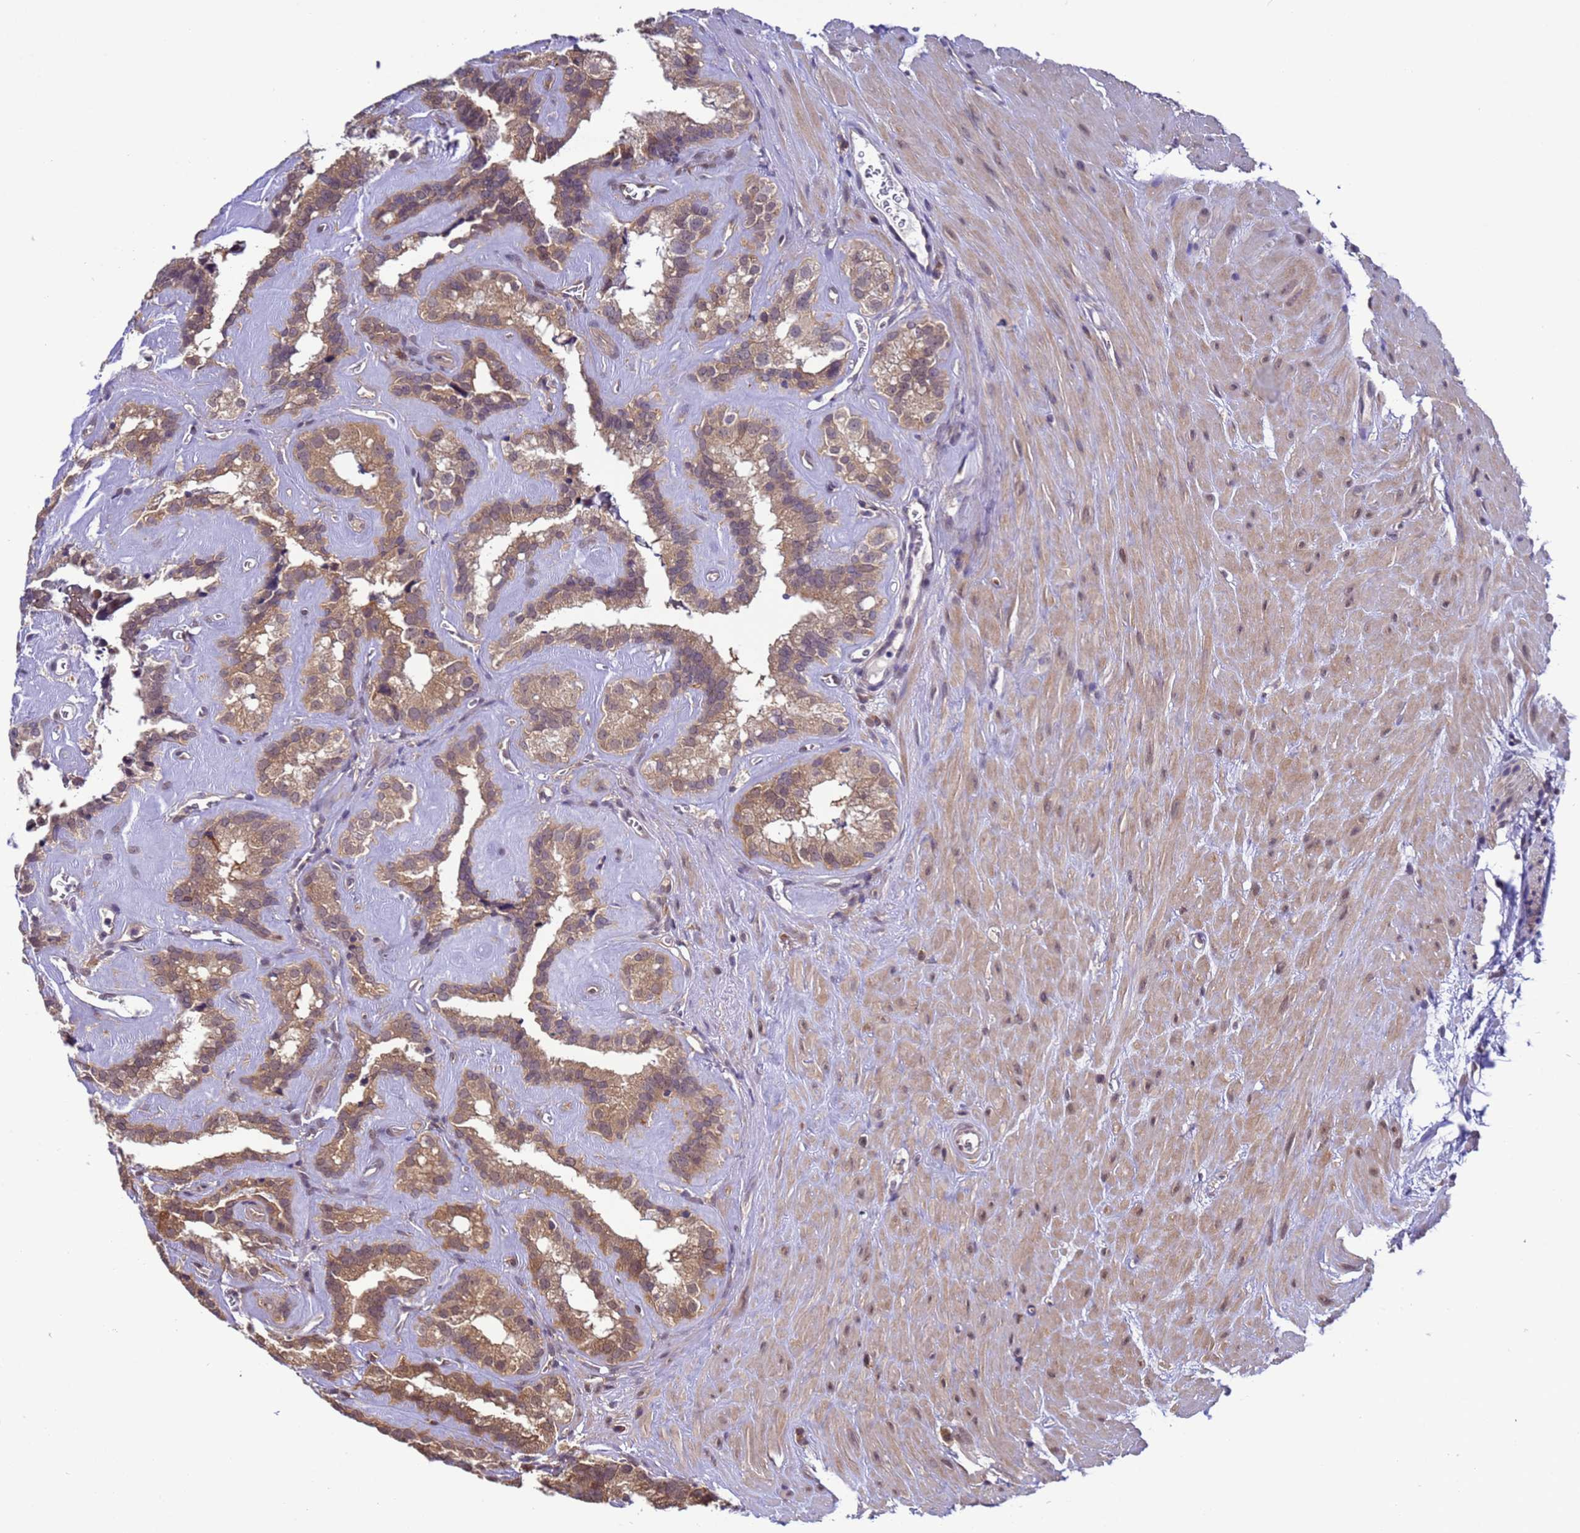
{"staining": {"intensity": "moderate", "quantity": ">75%", "location": "cytoplasmic/membranous"}, "tissue": "seminal vesicle", "cell_type": "Glandular cells", "image_type": "normal", "snomed": [{"axis": "morphology", "description": "Normal tissue, NOS"}, {"axis": "topography", "description": "Prostate"}, {"axis": "topography", "description": "Seminal veicle"}], "caption": "Immunohistochemical staining of normal seminal vesicle reveals moderate cytoplasmic/membranous protein positivity in about >75% of glandular cells. (DAB IHC, brown staining for protein, blue staining for nuclei).", "gene": "ZFP69B", "patient": {"sex": "male", "age": 59}}